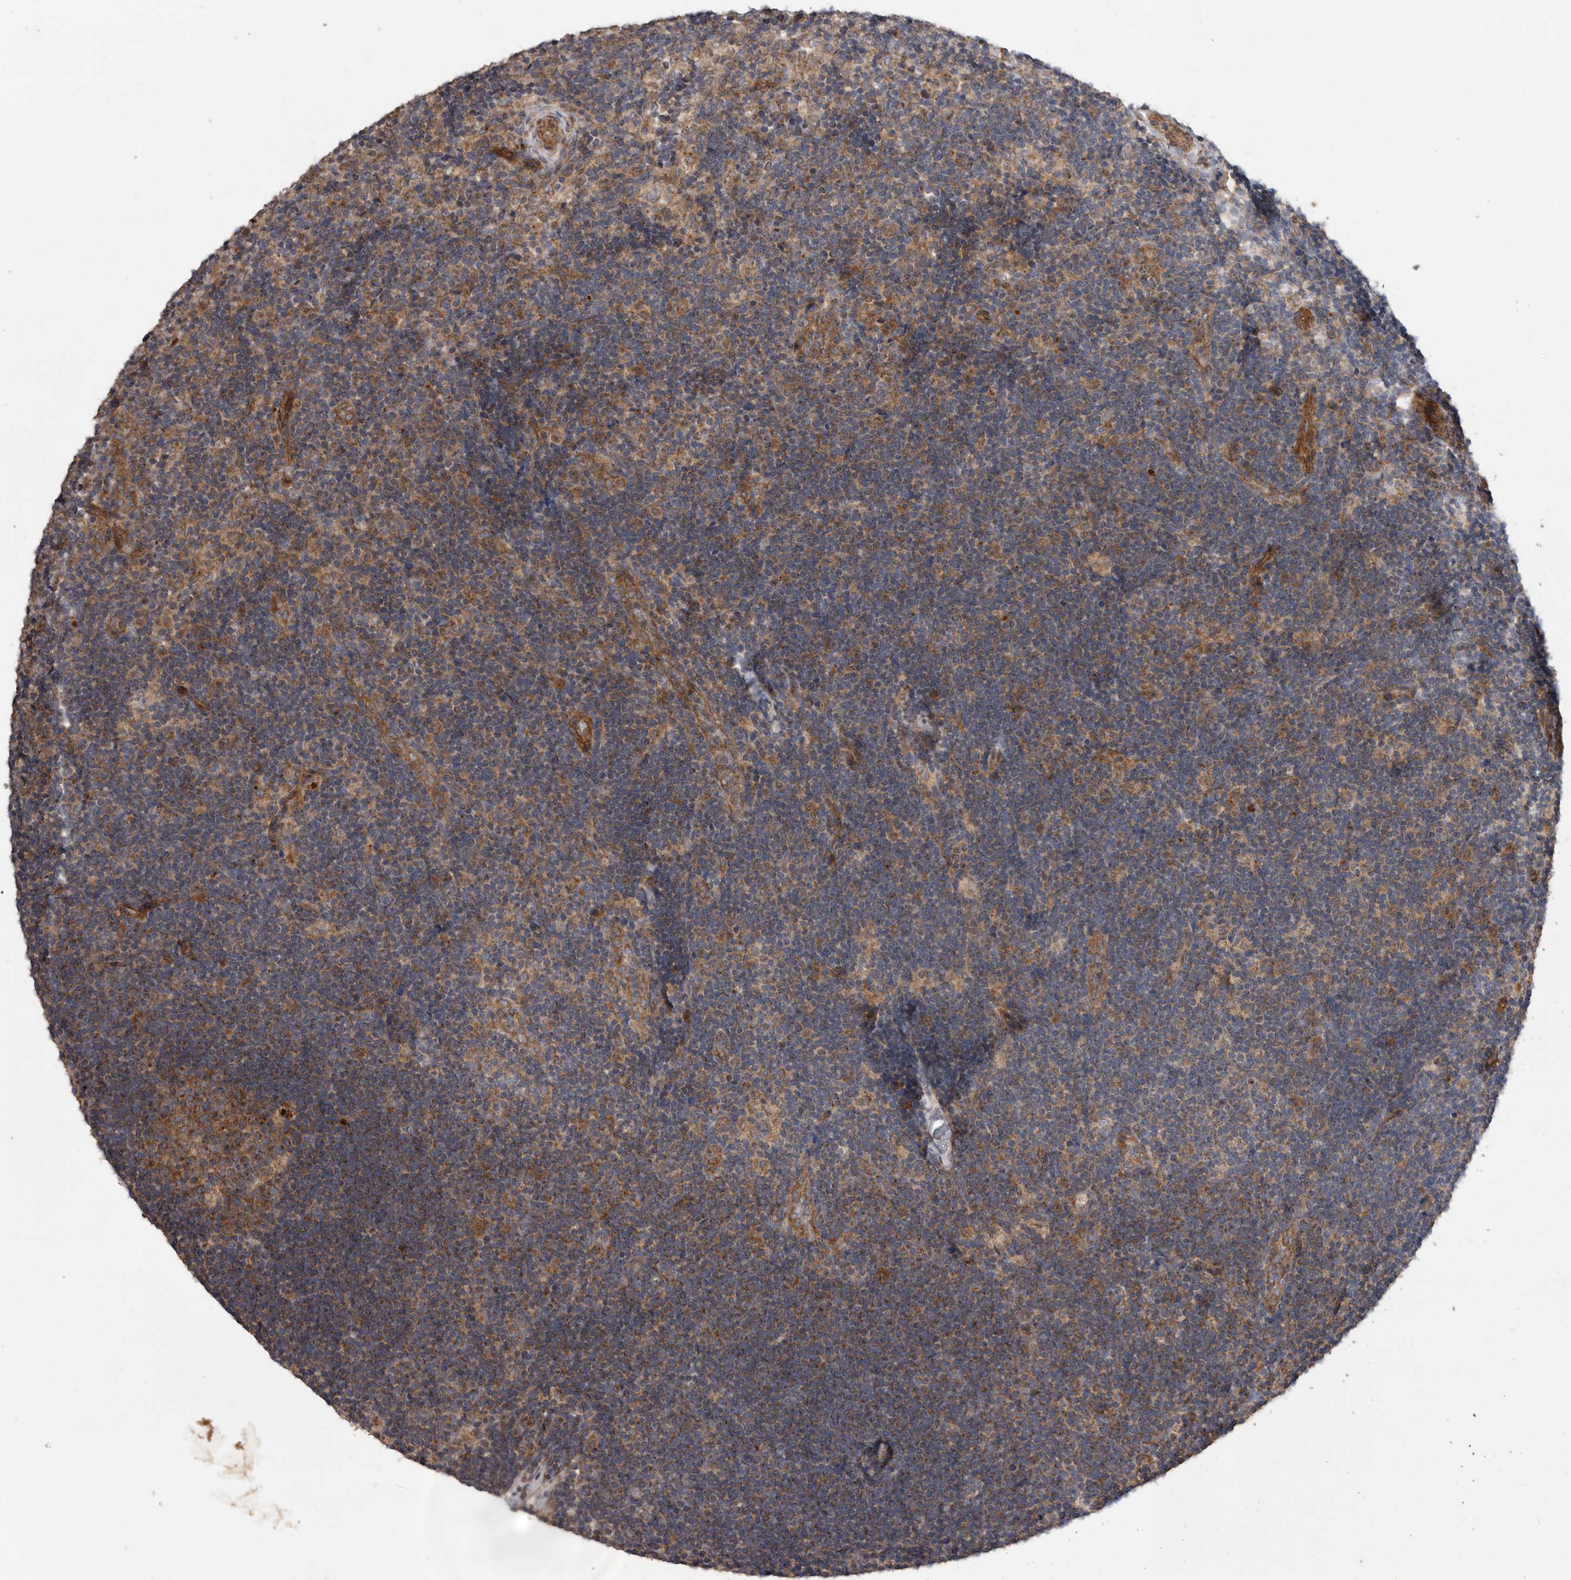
{"staining": {"intensity": "moderate", "quantity": ">75%", "location": "cytoplasmic/membranous"}, "tissue": "lymph node", "cell_type": "Germinal center cells", "image_type": "normal", "snomed": [{"axis": "morphology", "description": "Normal tissue, NOS"}, {"axis": "topography", "description": "Lymph node"}], "caption": "Immunohistochemistry of normal human lymph node demonstrates medium levels of moderate cytoplasmic/membranous staining in about >75% of germinal center cells. The protein is shown in brown color, while the nuclei are stained blue.", "gene": "PODXL2", "patient": {"sex": "female", "age": 22}}